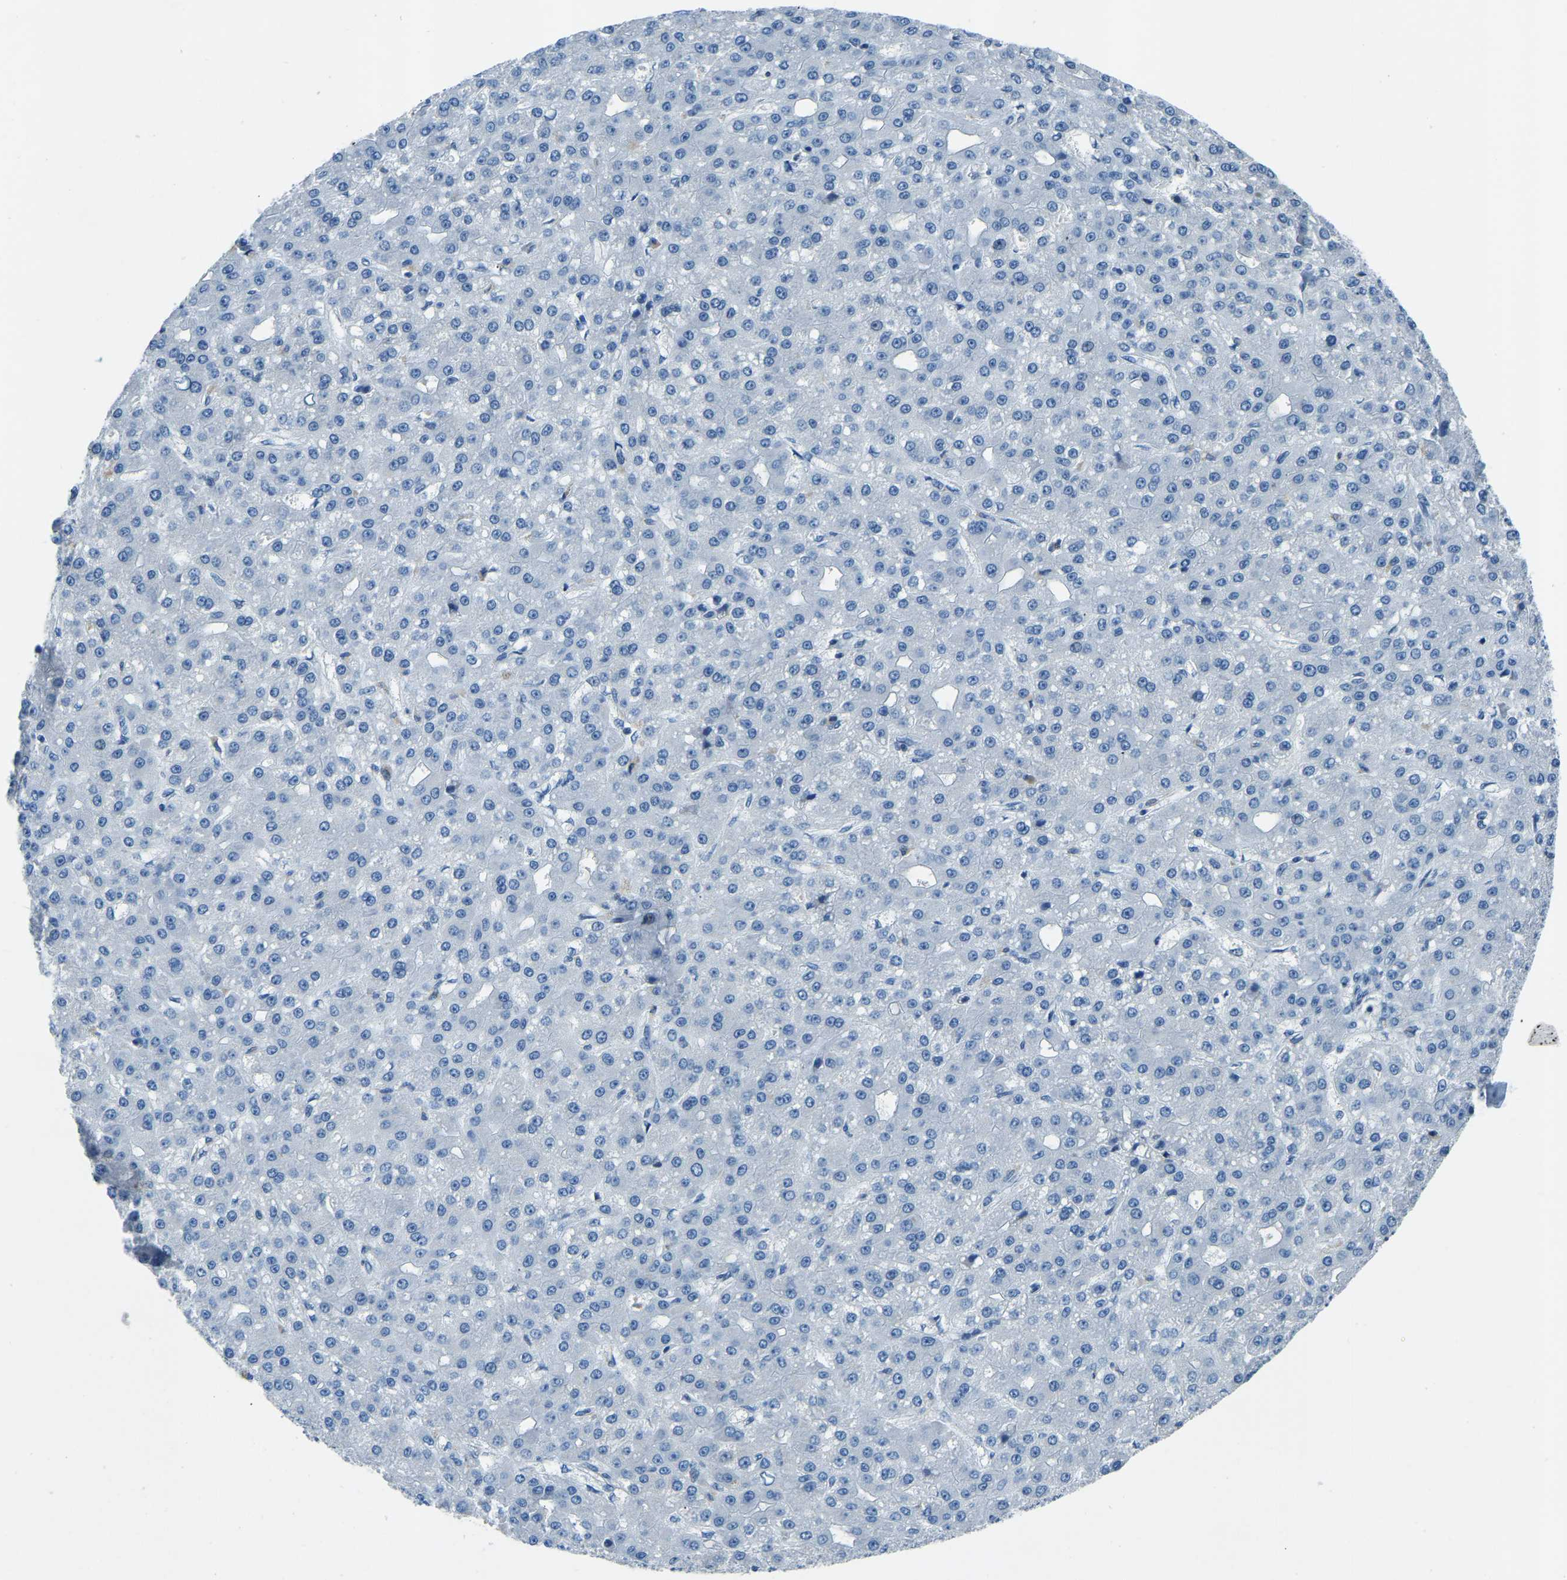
{"staining": {"intensity": "negative", "quantity": "none", "location": "none"}, "tissue": "liver cancer", "cell_type": "Tumor cells", "image_type": "cancer", "snomed": [{"axis": "morphology", "description": "Carcinoma, Hepatocellular, NOS"}, {"axis": "topography", "description": "Liver"}], "caption": "Immunohistochemistry histopathology image of human liver hepatocellular carcinoma stained for a protein (brown), which displays no staining in tumor cells. (DAB (3,3'-diaminobenzidine) immunohistochemistry, high magnification).", "gene": "XIRP1", "patient": {"sex": "male", "age": 67}}